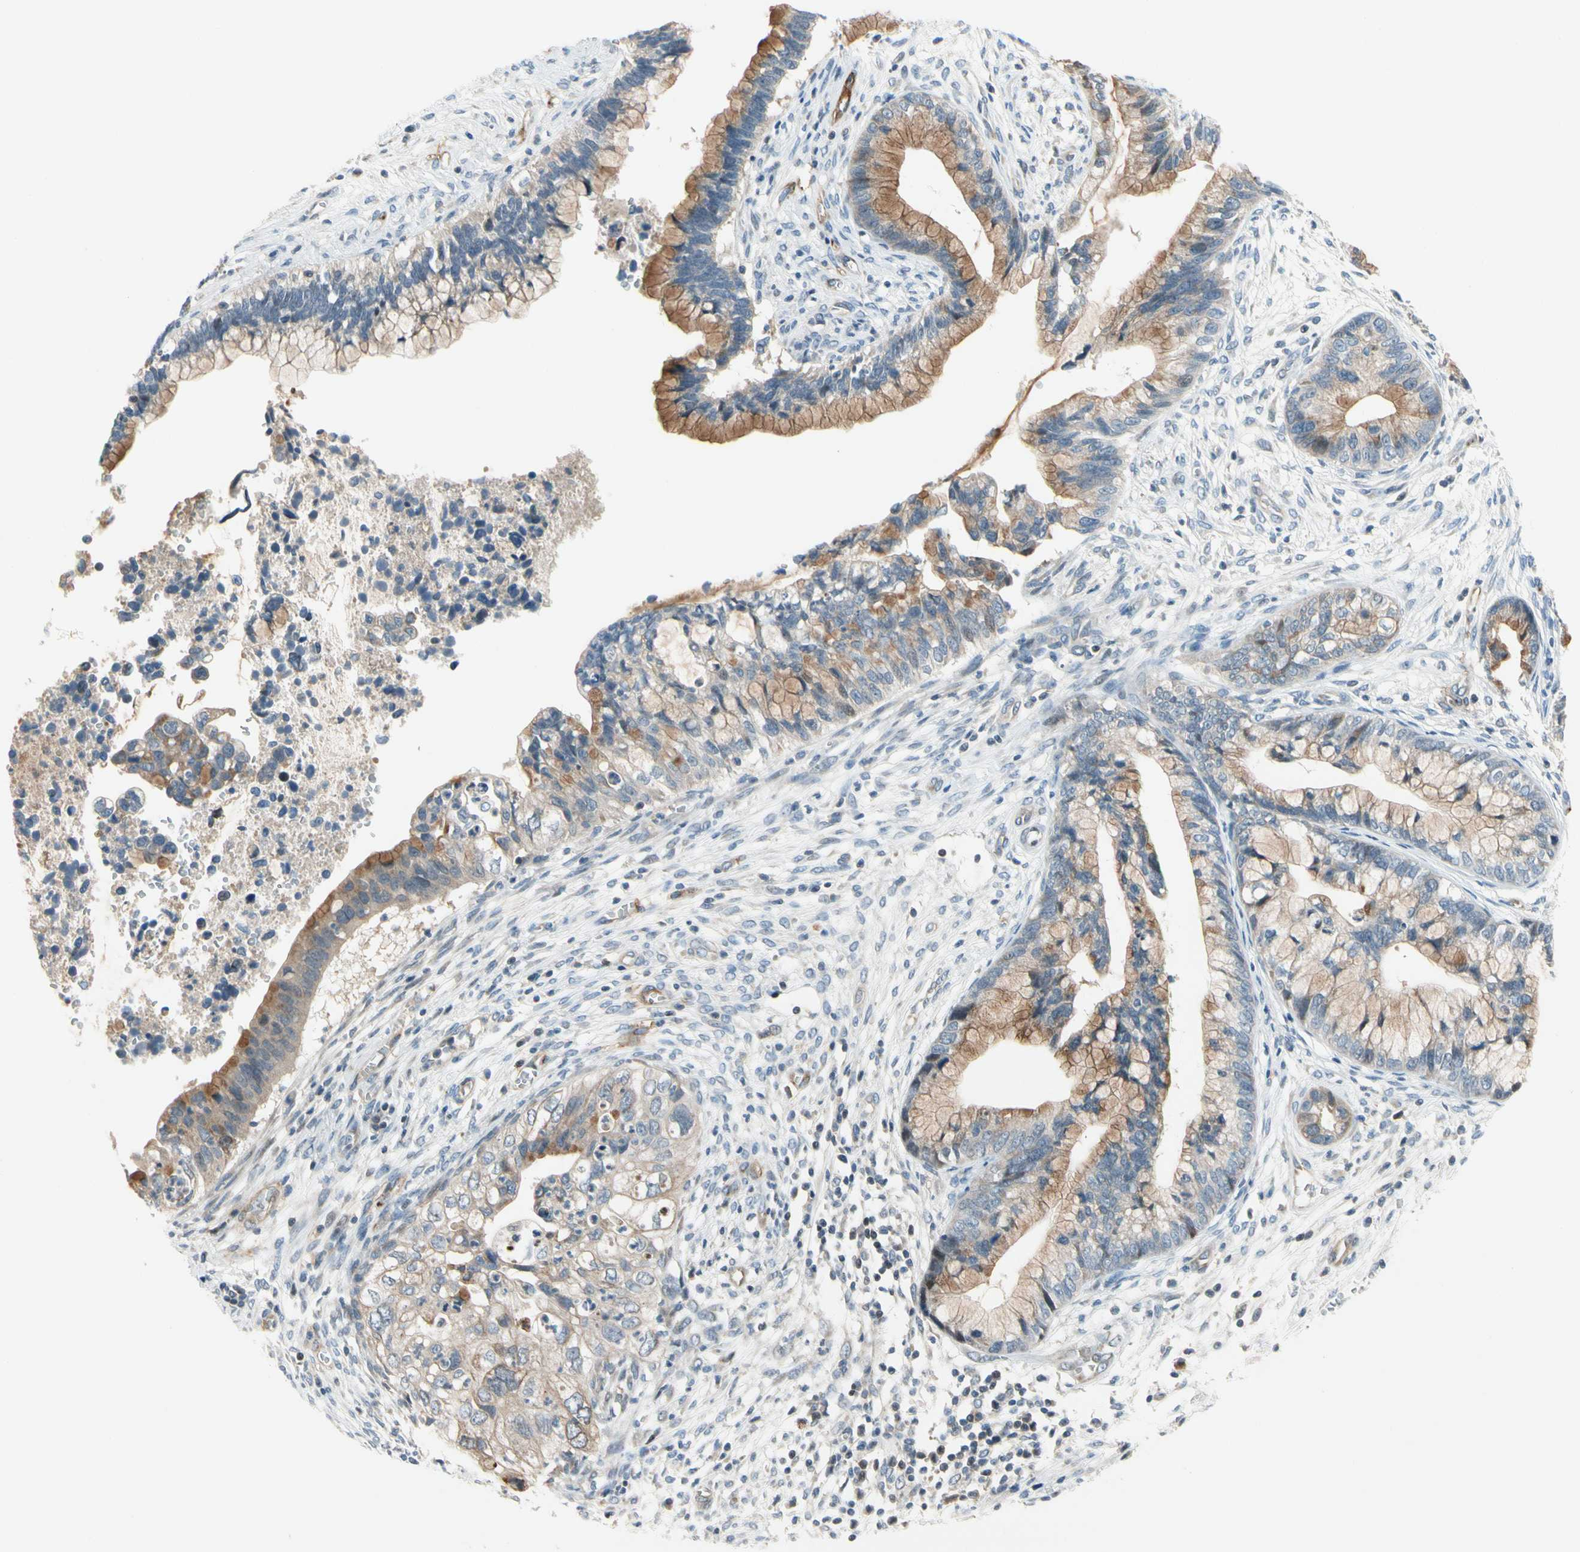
{"staining": {"intensity": "moderate", "quantity": ">75%", "location": "cytoplasmic/membranous"}, "tissue": "cervical cancer", "cell_type": "Tumor cells", "image_type": "cancer", "snomed": [{"axis": "morphology", "description": "Adenocarcinoma, NOS"}, {"axis": "topography", "description": "Cervix"}], "caption": "Immunohistochemical staining of human cervical cancer (adenocarcinoma) shows medium levels of moderate cytoplasmic/membranous staining in approximately >75% of tumor cells.", "gene": "CFAP36", "patient": {"sex": "female", "age": 44}}